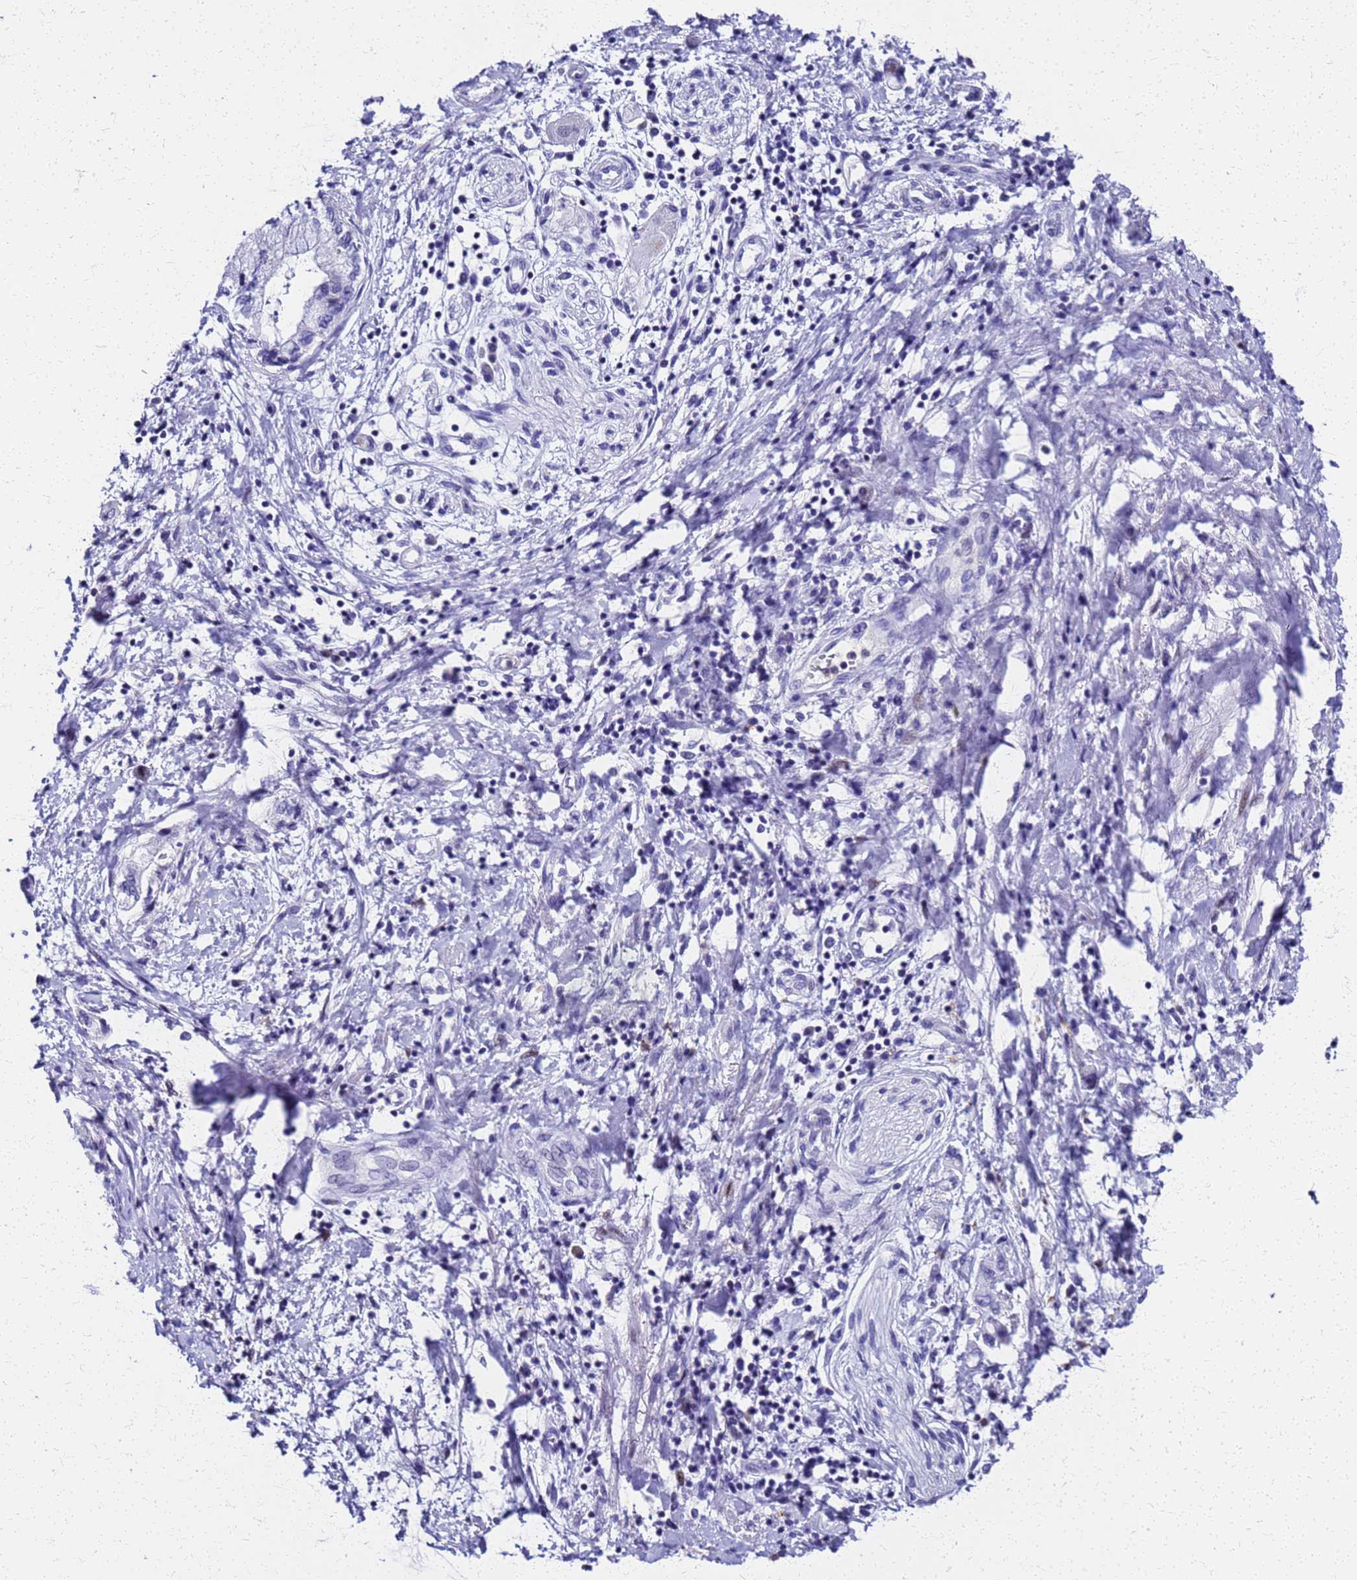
{"staining": {"intensity": "negative", "quantity": "none", "location": "none"}, "tissue": "pancreatic cancer", "cell_type": "Tumor cells", "image_type": "cancer", "snomed": [{"axis": "morphology", "description": "Adenocarcinoma, NOS"}, {"axis": "topography", "description": "Pancreas"}], "caption": "High power microscopy image of an immunohistochemistry (IHC) photomicrograph of pancreatic cancer (adenocarcinoma), revealing no significant positivity in tumor cells.", "gene": "SMIM21", "patient": {"sex": "female", "age": 73}}